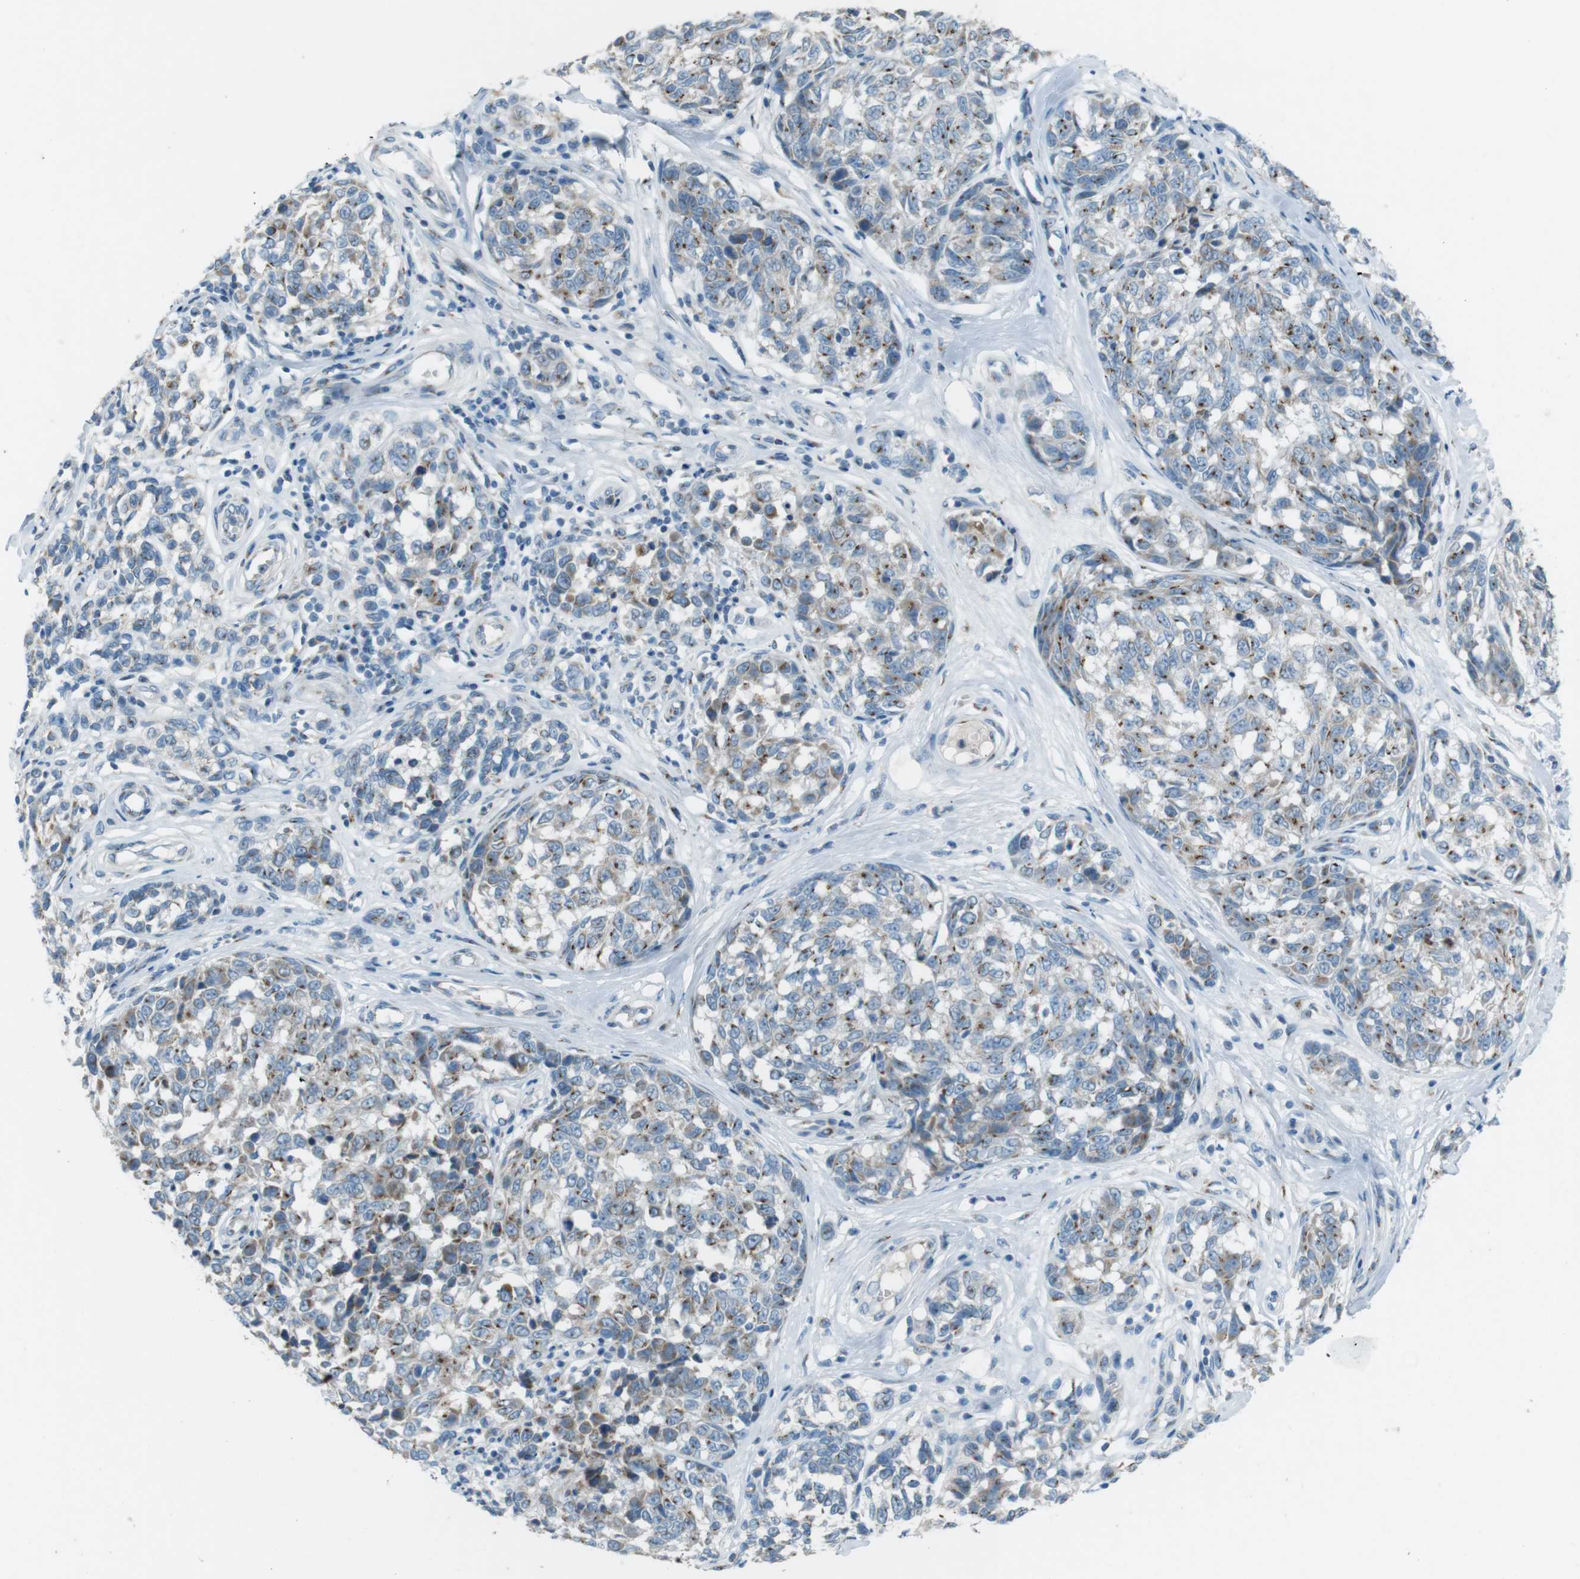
{"staining": {"intensity": "moderate", "quantity": "25%-75%", "location": "cytoplasmic/membranous"}, "tissue": "melanoma", "cell_type": "Tumor cells", "image_type": "cancer", "snomed": [{"axis": "morphology", "description": "Malignant melanoma, NOS"}, {"axis": "topography", "description": "Skin"}], "caption": "Human melanoma stained with a protein marker displays moderate staining in tumor cells.", "gene": "TXNDC15", "patient": {"sex": "female", "age": 64}}